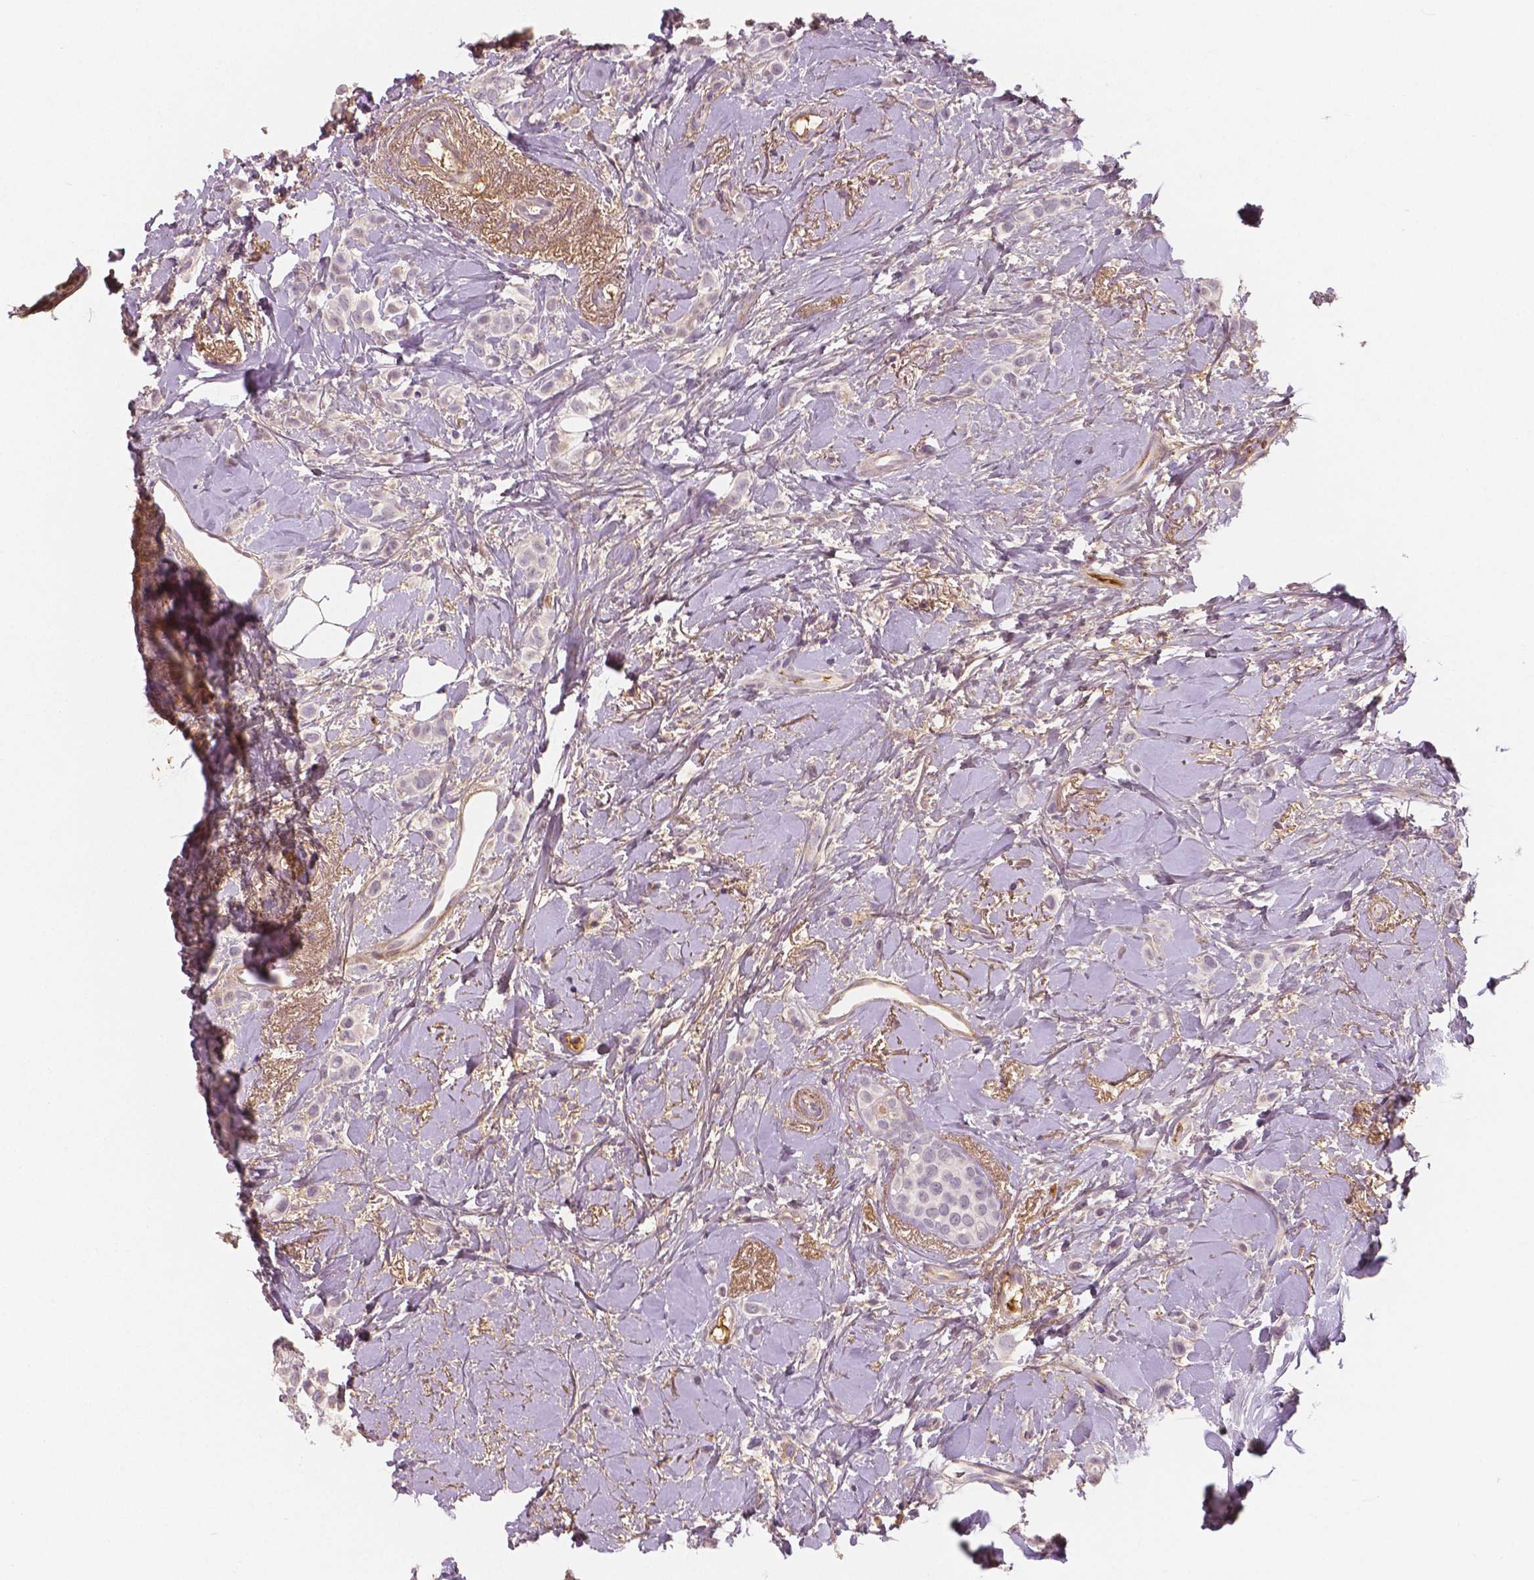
{"staining": {"intensity": "negative", "quantity": "none", "location": "none"}, "tissue": "breast cancer", "cell_type": "Tumor cells", "image_type": "cancer", "snomed": [{"axis": "morphology", "description": "Lobular carcinoma"}, {"axis": "topography", "description": "Breast"}], "caption": "This is a micrograph of immunohistochemistry staining of lobular carcinoma (breast), which shows no staining in tumor cells.", "gene": "APOA4", "patient": {"sex": "female", "age": 66}}